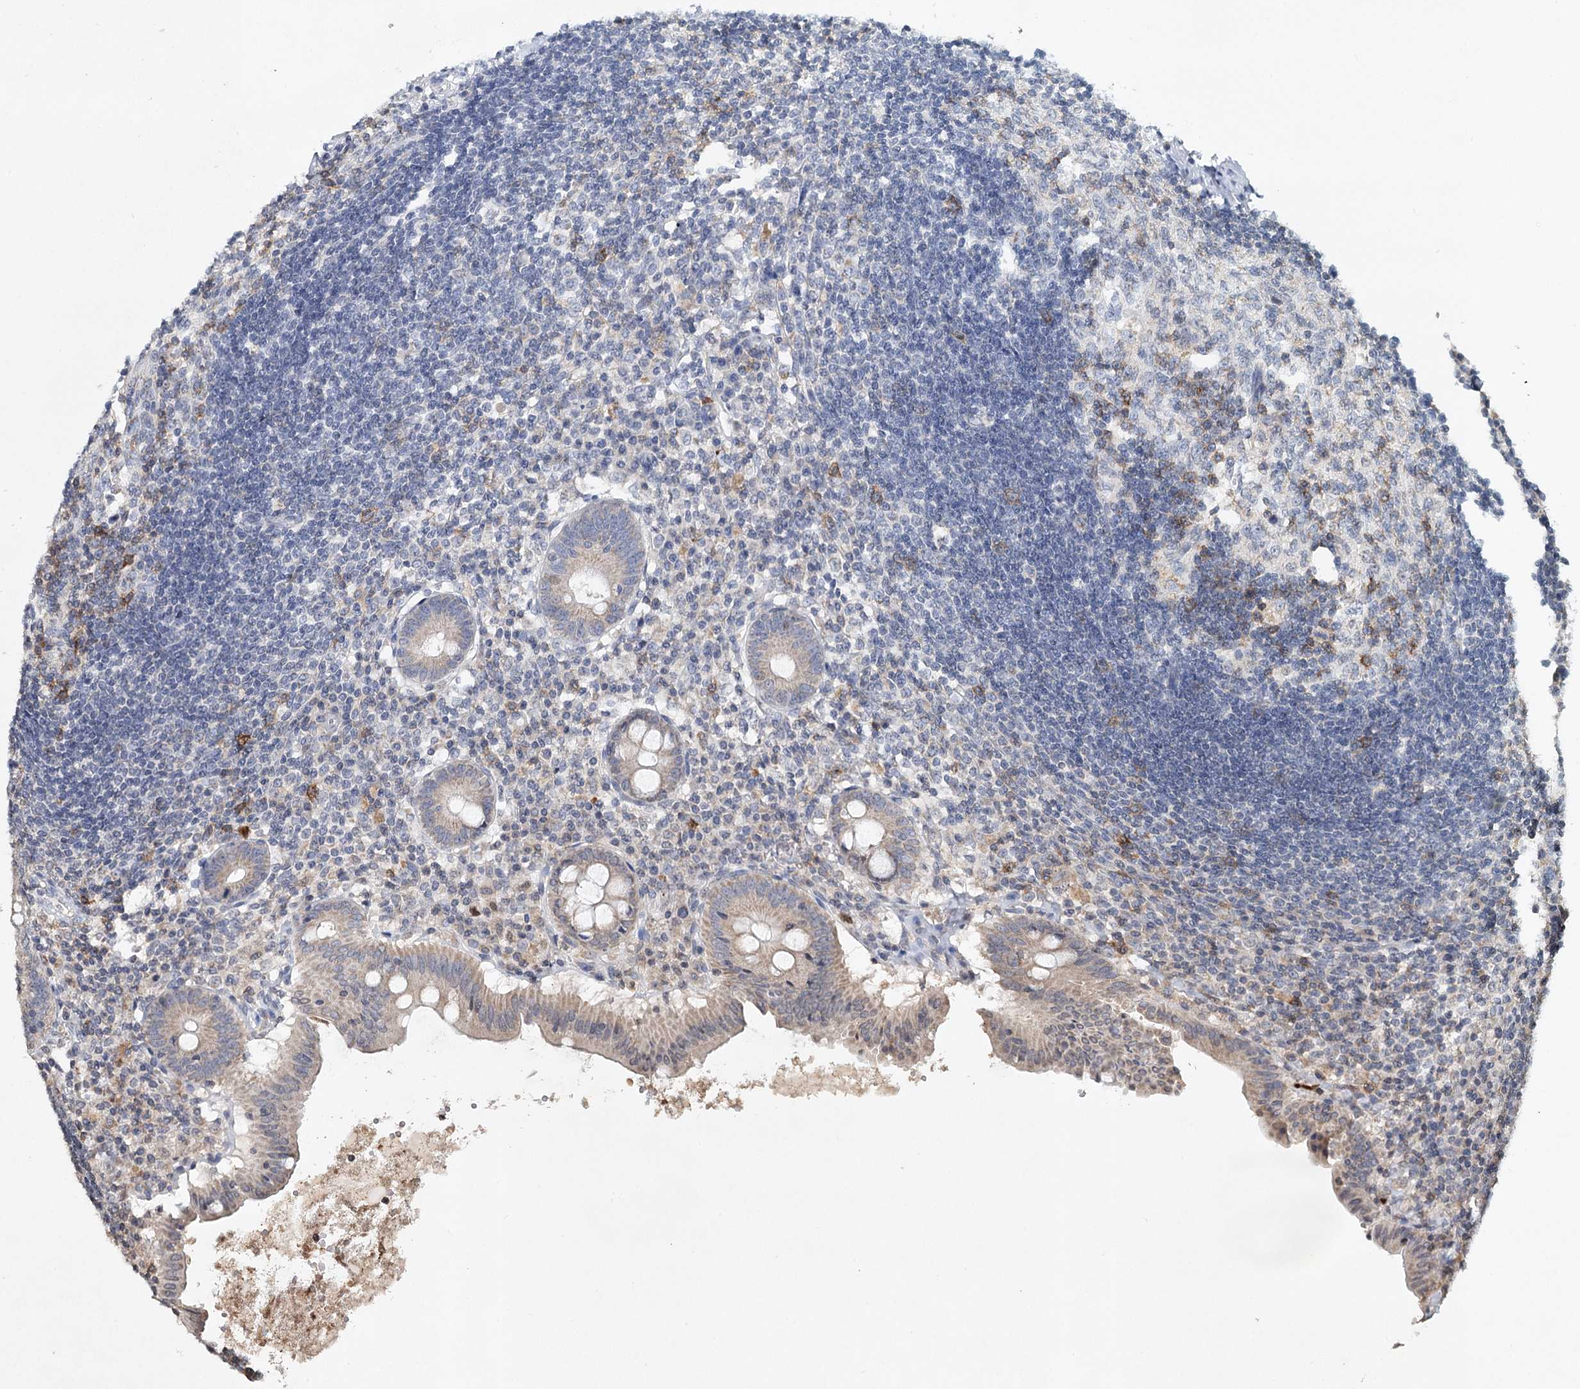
{"staining": {"intensity": "weak", "quantity": "<25%", "location": "cytoplasmic/membranous"}, "tissue": "appendix", "cell_type": "Glandular cells", "image_type": "normal", "snomed": [{"axis": "morphology", "description": "Normal tissue, NOS"}, {"axis": "topography", "description": "Appendix"}], "caption": "The image exhibits no staining of glandular cells in normal appendix. (IHC, brightfield microscopy, high magnification).", "gene": "ICOS", "patient": {"sex": "female", "age": 54}}